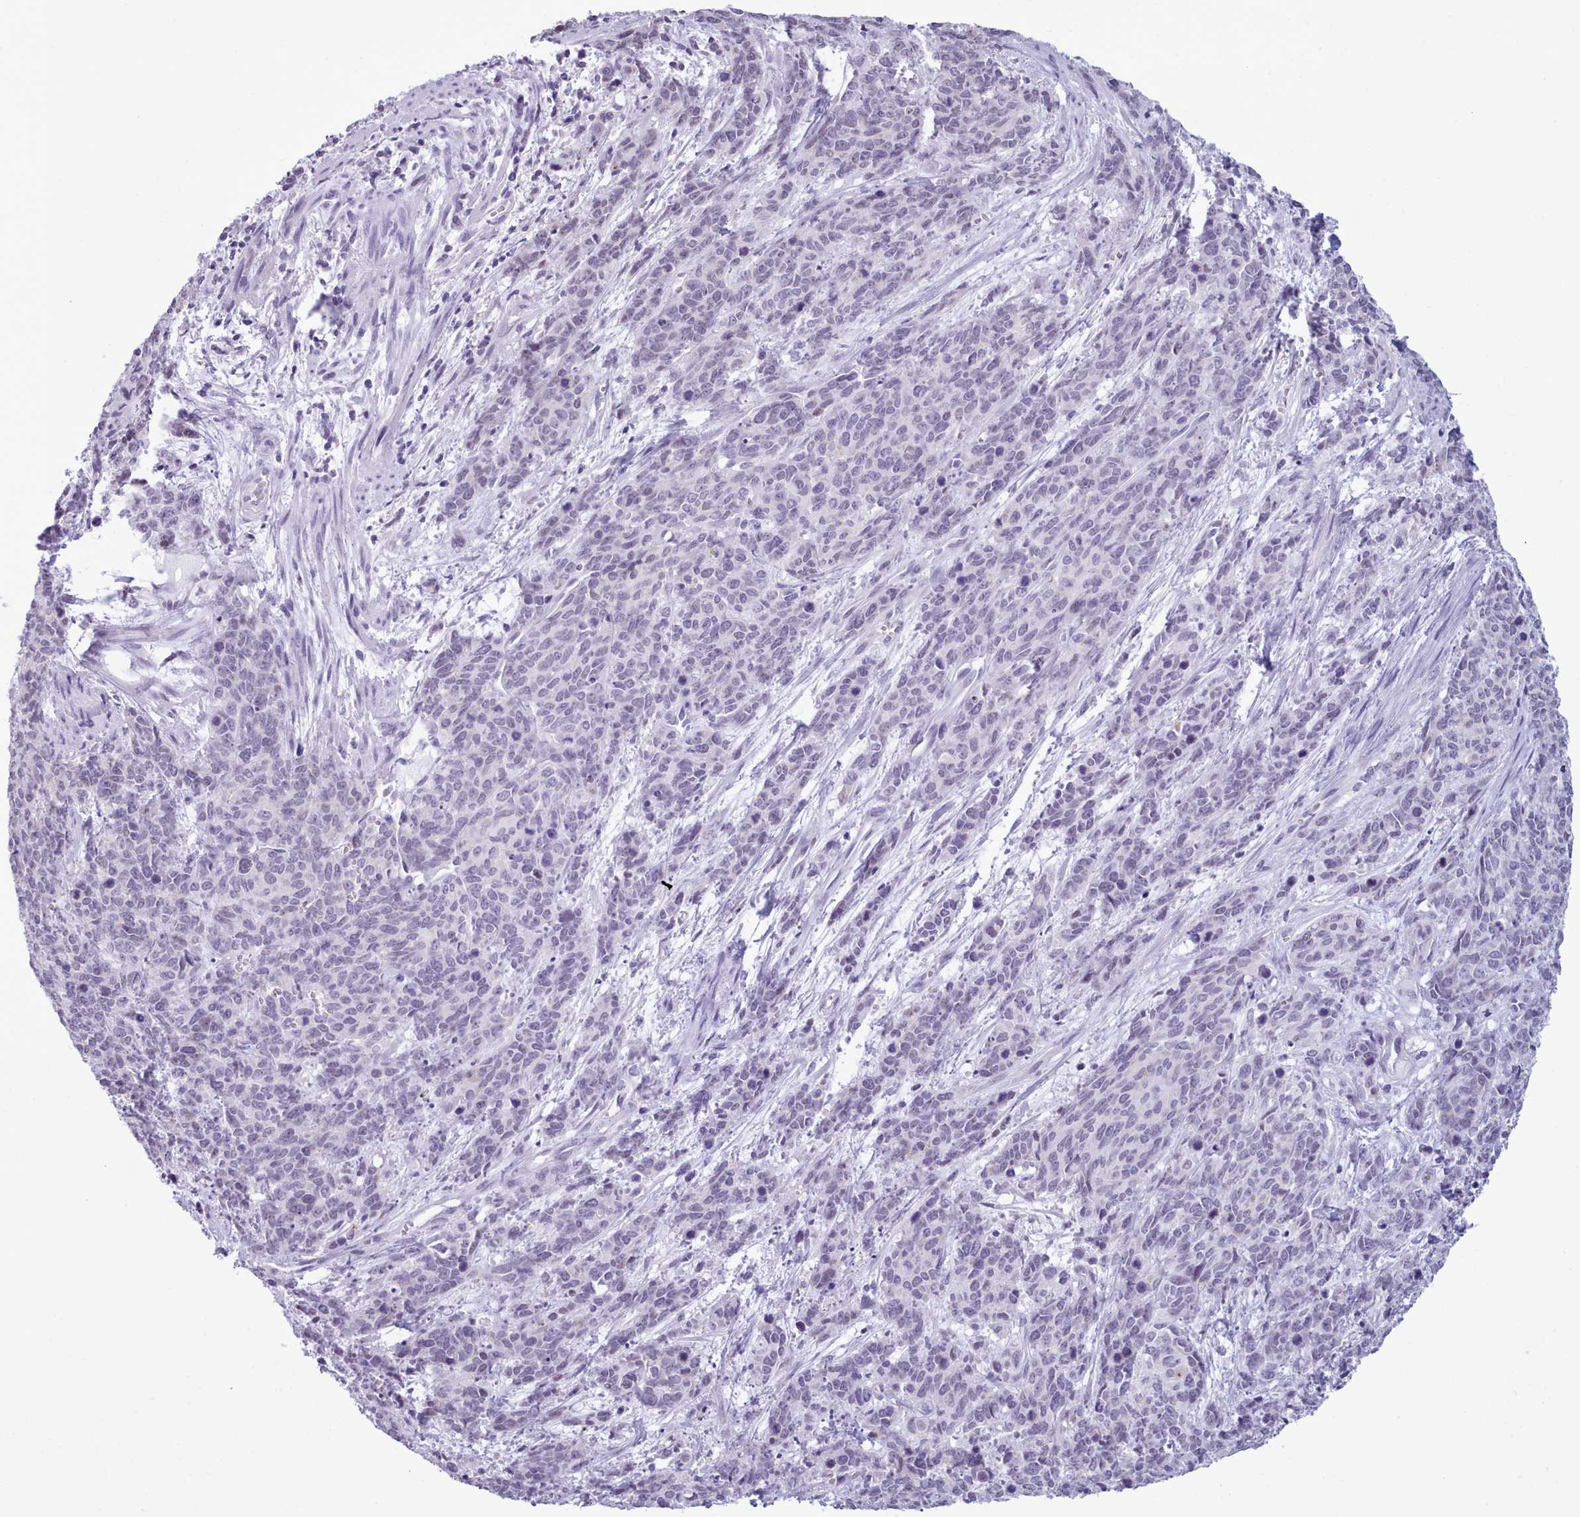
{"staining": {"intensity": "negative", "quantity": "none", "location": "none"}, "tissue": "cervical cancer", "cell_type": "Tumor cells", "image_type": "cancer", "snomed": [{"axis": "morphology", "description": "Squamous cell carcinoma, NOS"}, {"axis": "topography", "description": "Cervix"}], "caption": "High power microscopy photomicrograph of an IHC photomicrograph of cervical cancer (squamous cell carcinoma), revealing no significant staining in tumor cells.", "gene": "FBXO48", "patient": {"sex": "female", "age": 60}}